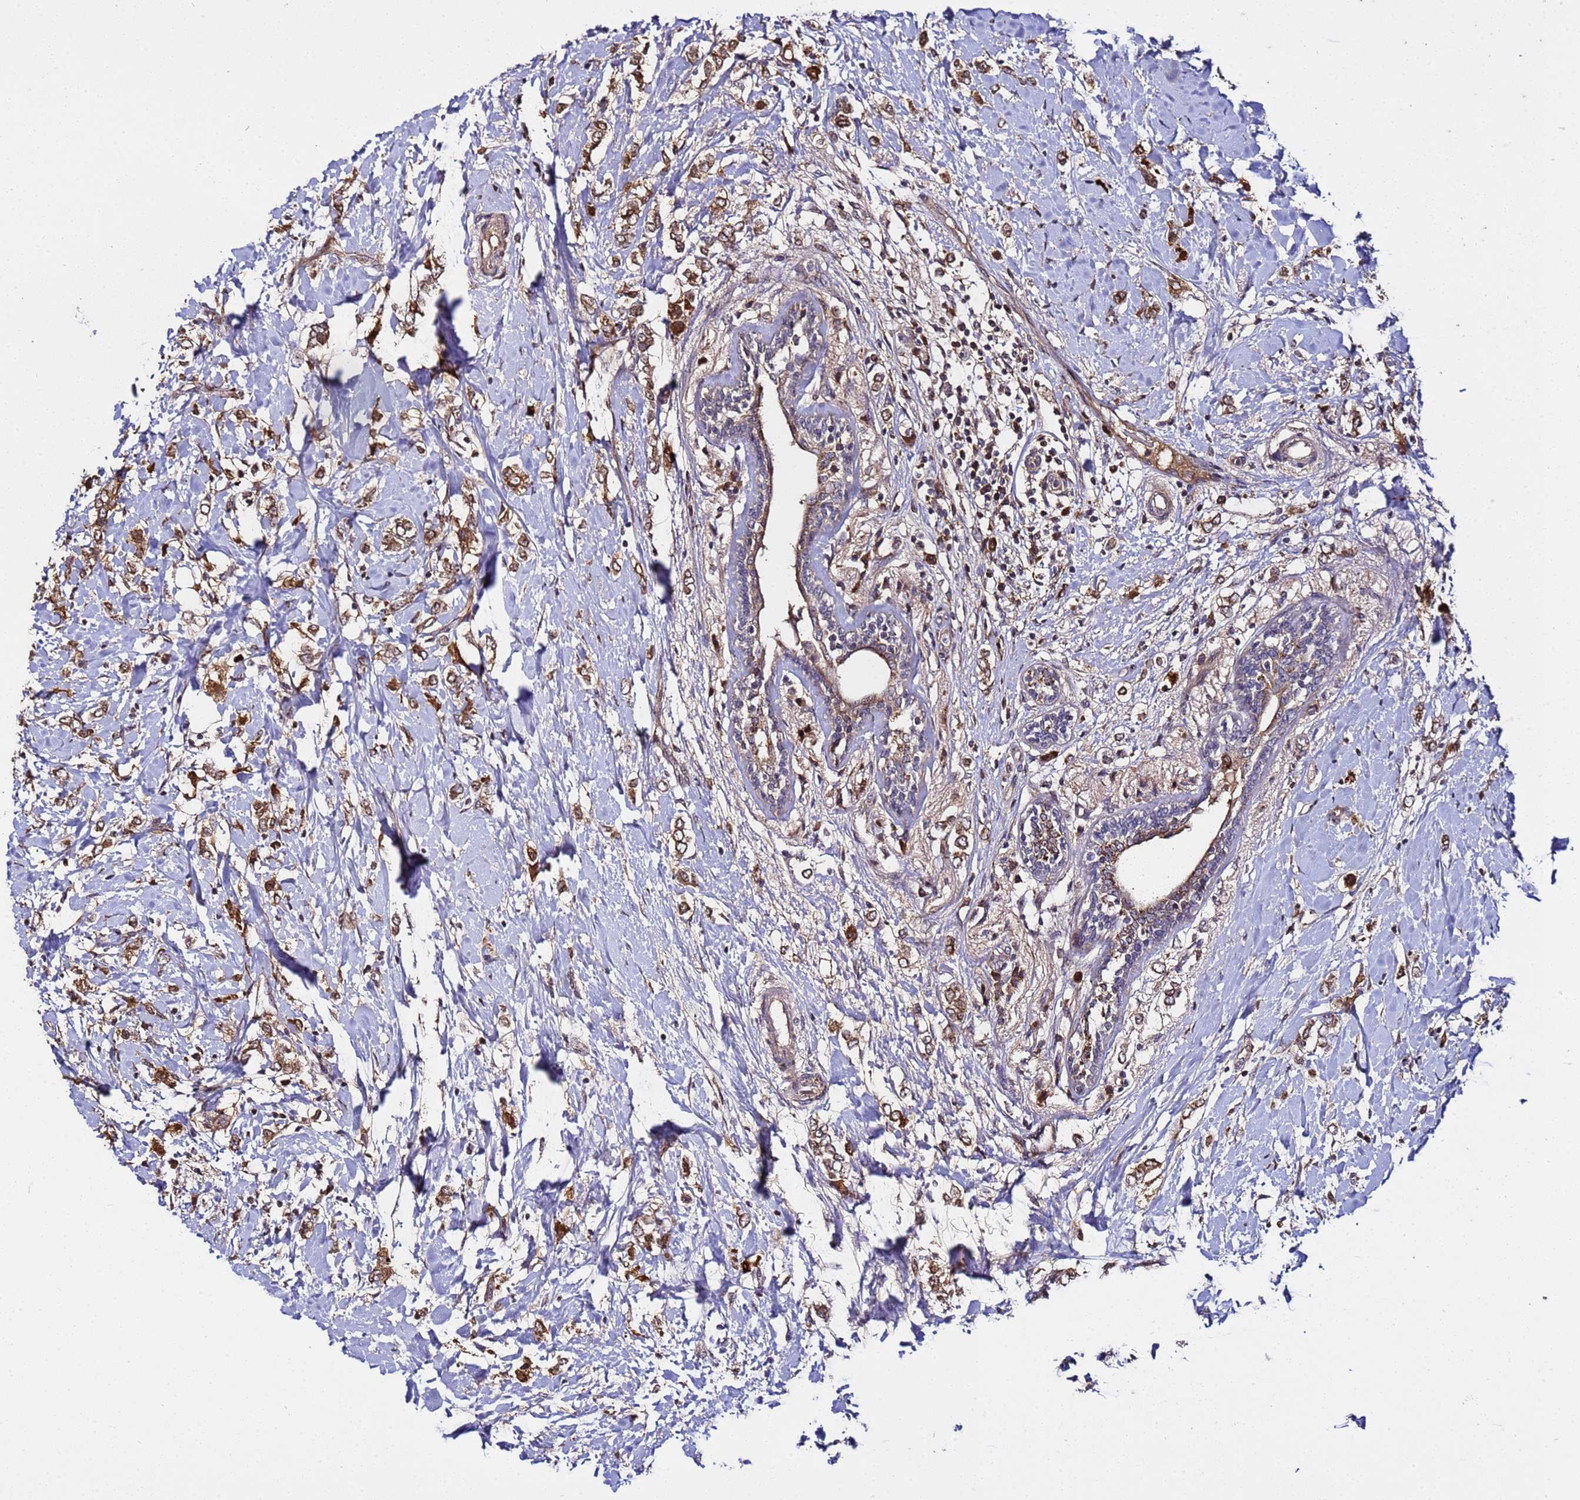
{"staining": {"intensity": "moderate", "quantity": ">75%", "location": "cytoplasmic/membranous"}, "tissue": "breast cancer", "cell_type": "Tumor cells", "image_type": "cancer", "snomed": [{"axis": "morphology", "description": "Normal tissue, NOS"}, {"axis": "morphology", "description": "Lobular carcinoma"}, {"axis": "topography", "description": "Breast"}], "caption": "Immunohistochemical staining of breast cancer reveals moderate cytoplasmic/membranous protein staining in about >75% of tumor cells.", "gene": "WNK4", "patient": {"sex": "female", "age": 47}}